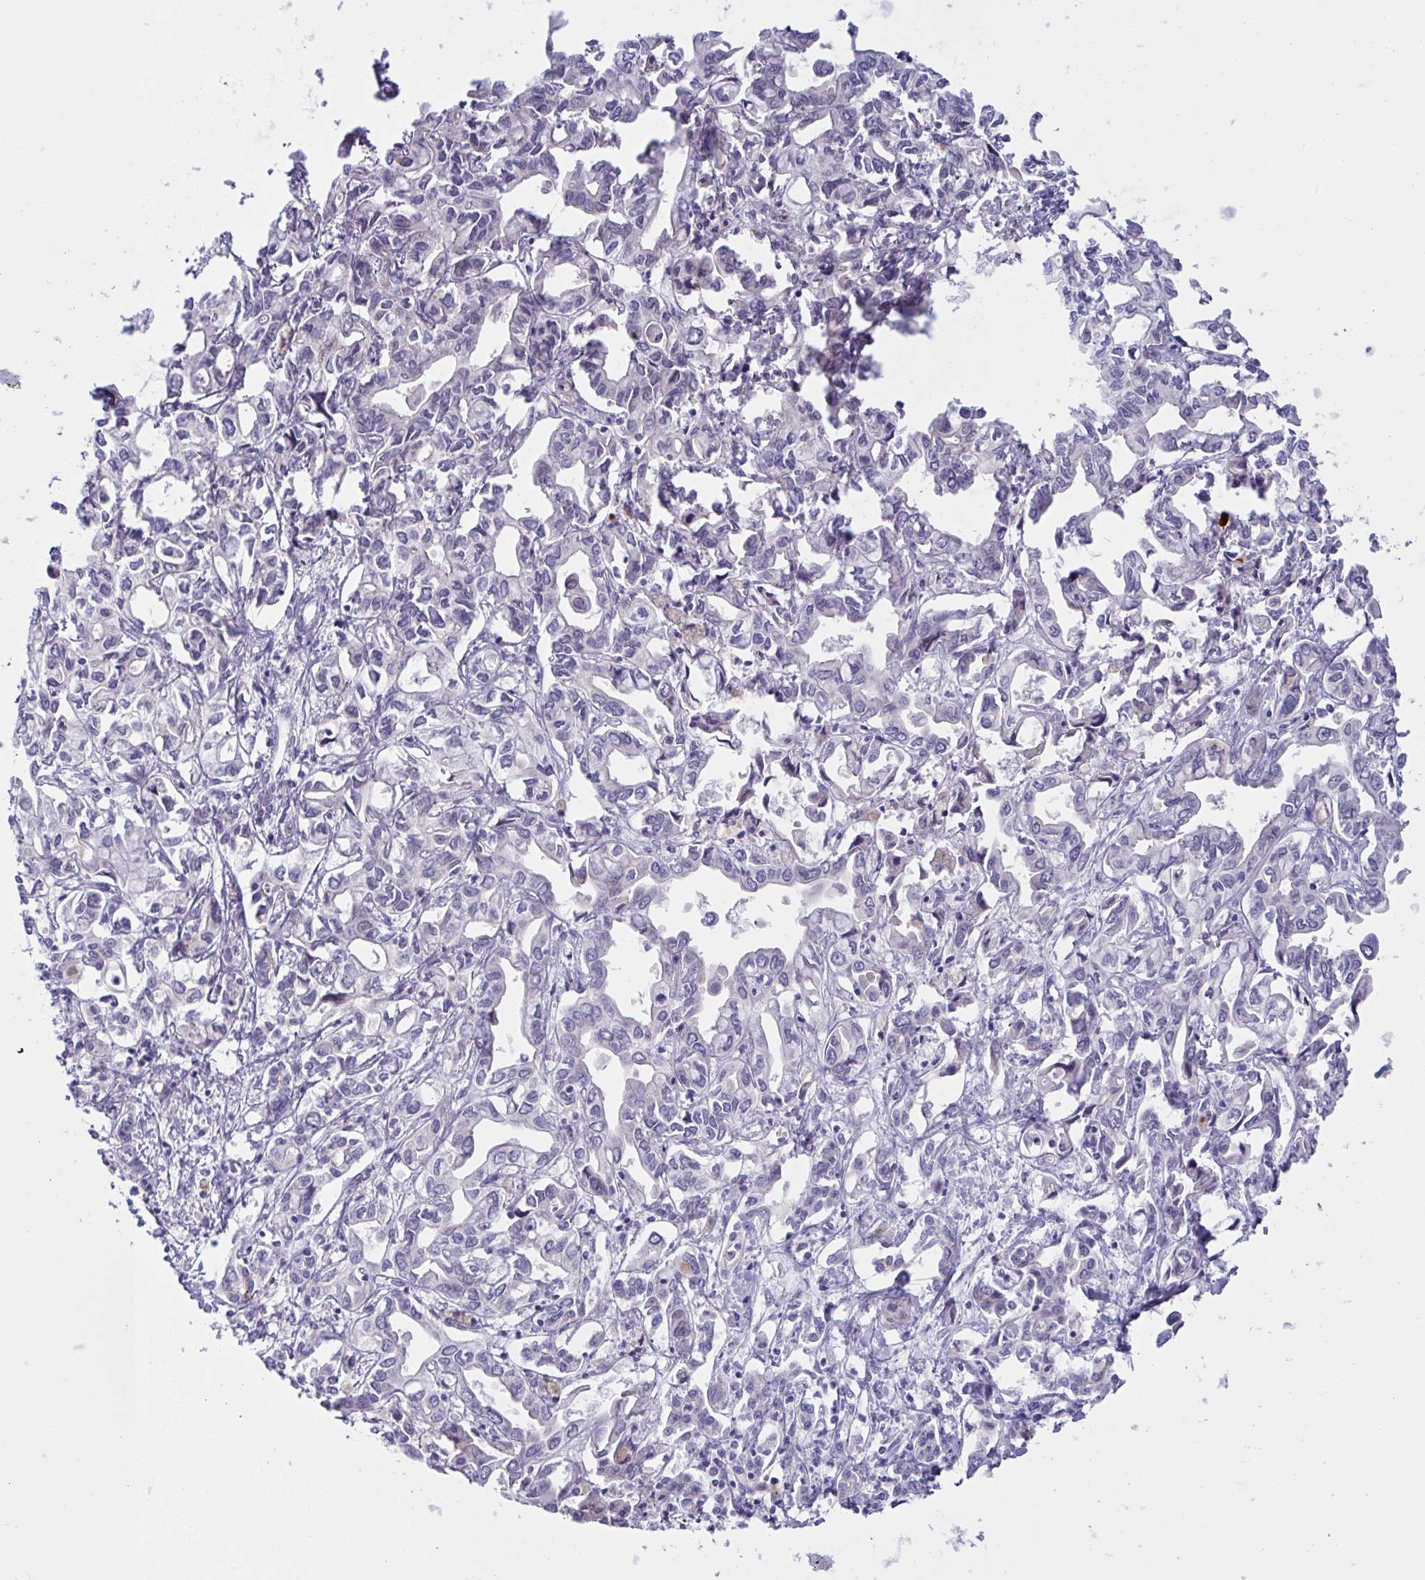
{"staining": {"intensity": "negative", "quantity": "none", "location": "none"}, "tissue": "liver cancer", "cell_type": "Tumor cells", "image_type": "cancer", "snomed": [{"axis": "morphology", "description": "Cholangiocarcinoma"}, {"axis": "topography", "description": "Liver"}], "caption": "DAB immunohistochemical staining of human cholangiocarcinoma (liver) shows no significant staining in tumor cells.", "gene": "ZNF713", "patient": {"sex": "female", "age": 64}}